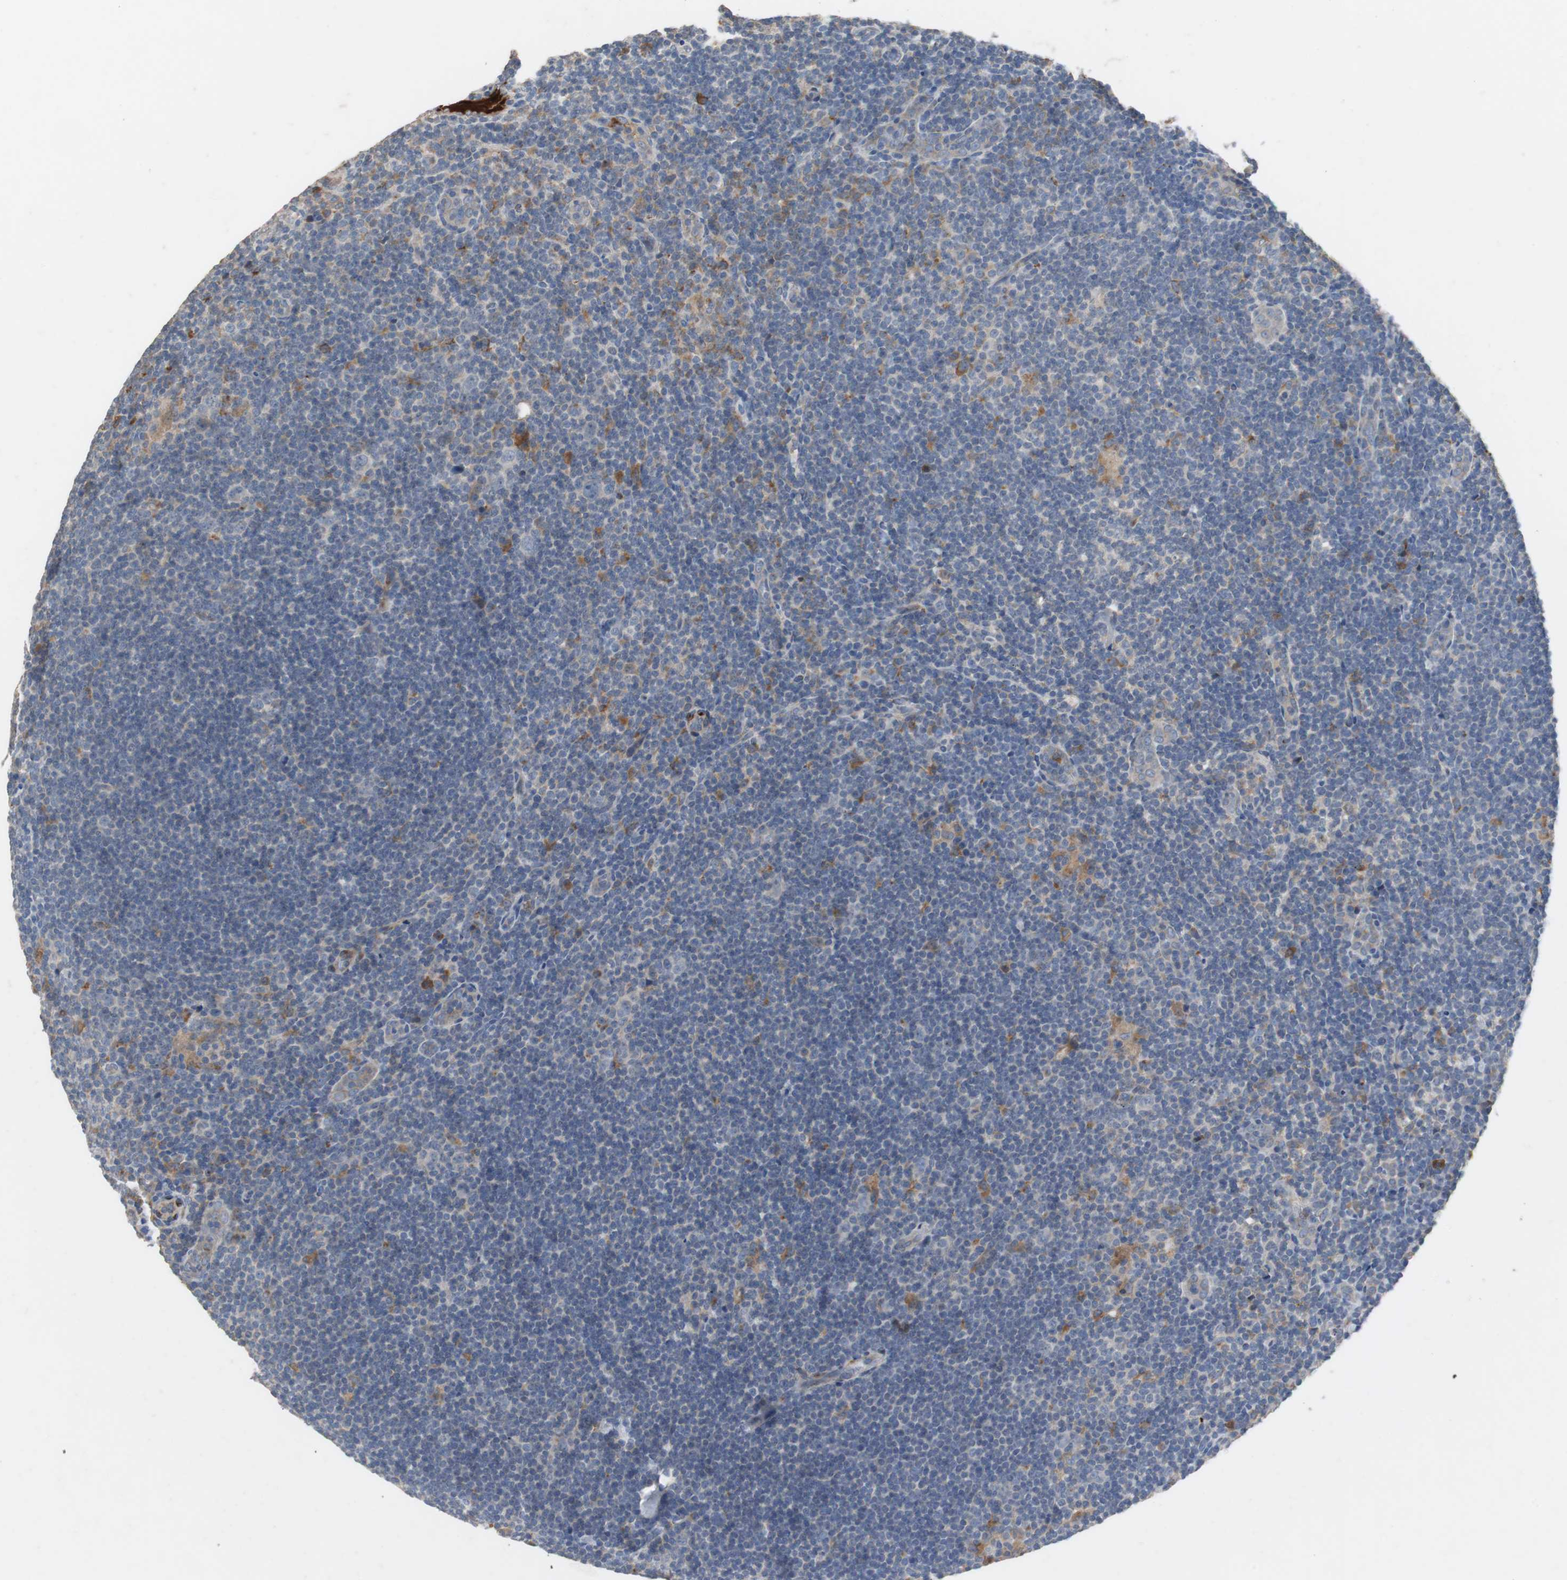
{"staining": {"intensity": "negative", "quantity": "none", "location": "none"}, "tissue": "lymphoma", "cell_type": "Tumor cells", "image_type": "cancer", "snomed": [{"axis": "morphology", "description": "Hodgkin's disease, NOS"}, {"axis": "topography", "description": "Lymph node"}], "caption": "Immunohistochemistry of human lymphoma reveals no expression in tumor cells.", "gene": "SORT1", "patient": {"sex": "female", "age": 57}}